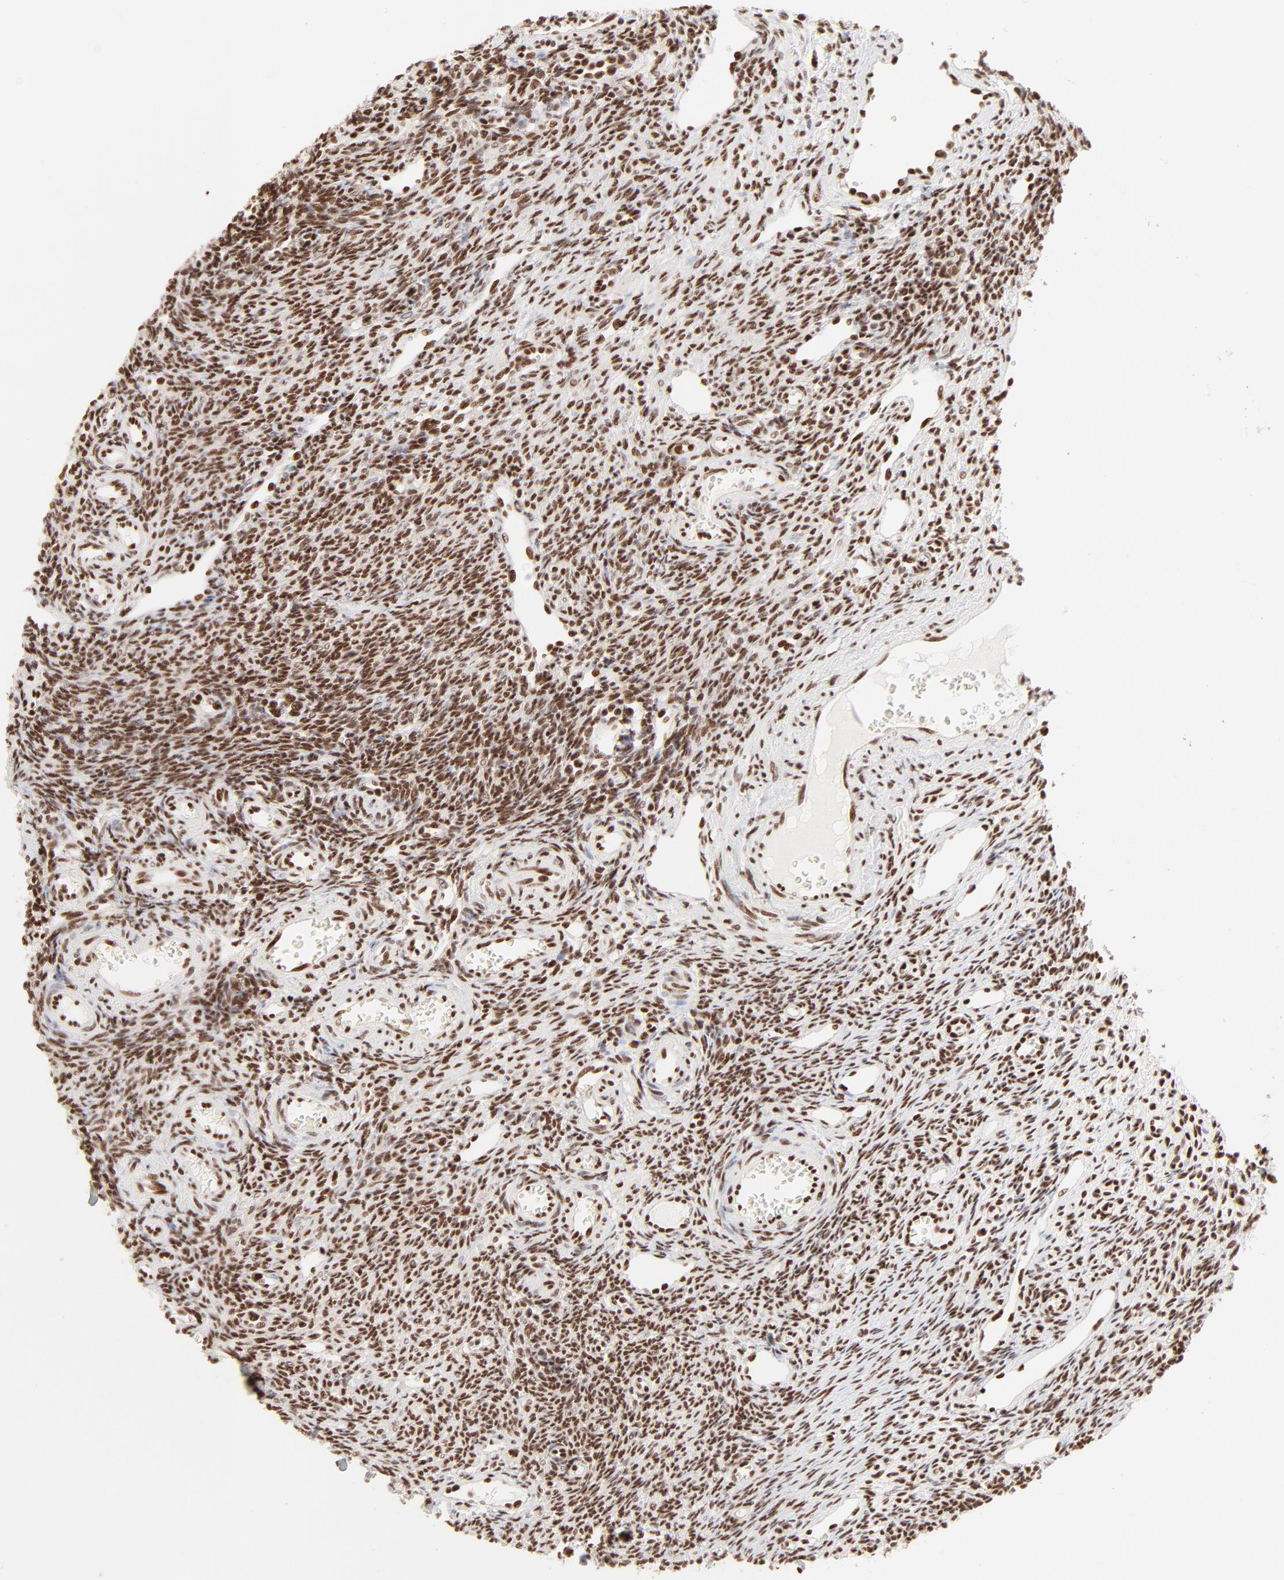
{"staining": {"intensity": "strong", "quantity": ">75%", "location": "nuclear"}, "tissue": "ovary", "cell_type": "Ovarian stroma cells", "image_type": "normal", "snomed": [{"axis": "morphology", "description": "Normal tissue, NOS"}, {"axis": "topography", "description": "Ovary"}], "caption": "A brown stain labels strong nuclear positivity of a protein in ovarian stroma cells of benign human ovary. The protein of interest is shown in brown color, while the nuclei are stained blue.", "gene": "TARDBP", "patient": {"sex": "female", "age": 33}}